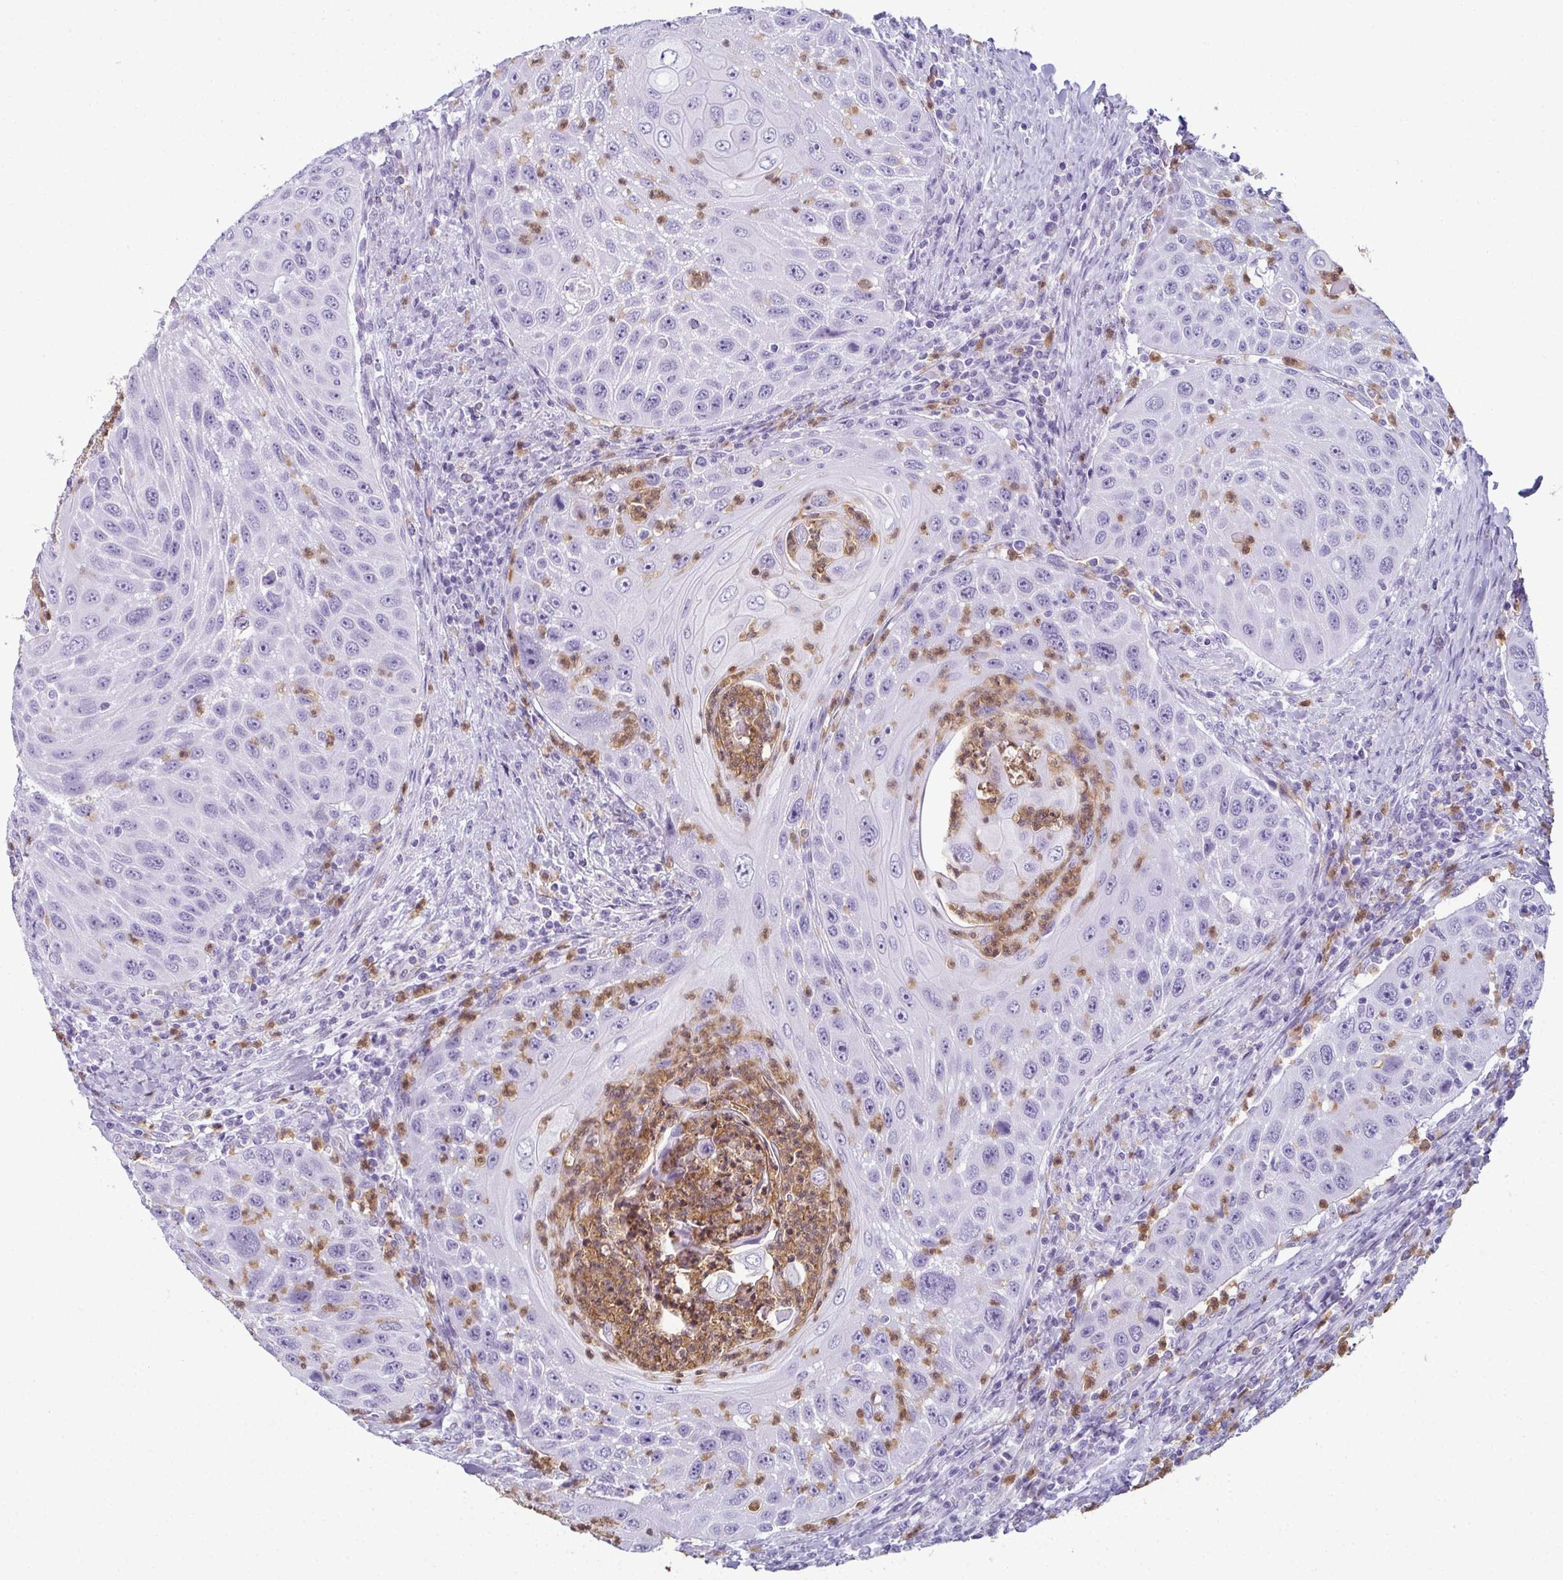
{"staining": {"intensity": "negative", "quantity": "none", "location": "none"}, "tissue": "head and neck cancer", "cell_type": "Tumor cells", "image_type": "cancer", "snomed": [{"axis": "morphology", "description": "Squamous cell carcinoma, NOS"}, {"axis": "topography", "description": "Head-Neck"}], "caption": "A high-resolution micrograph shows immunohistochemistry staining of head and neck cancer (squamous cell carcinoma), which demonstrates no significant positivity in tumor cells.", "gene": "CDA", "patient": {"sex": "male", "age": 69}}